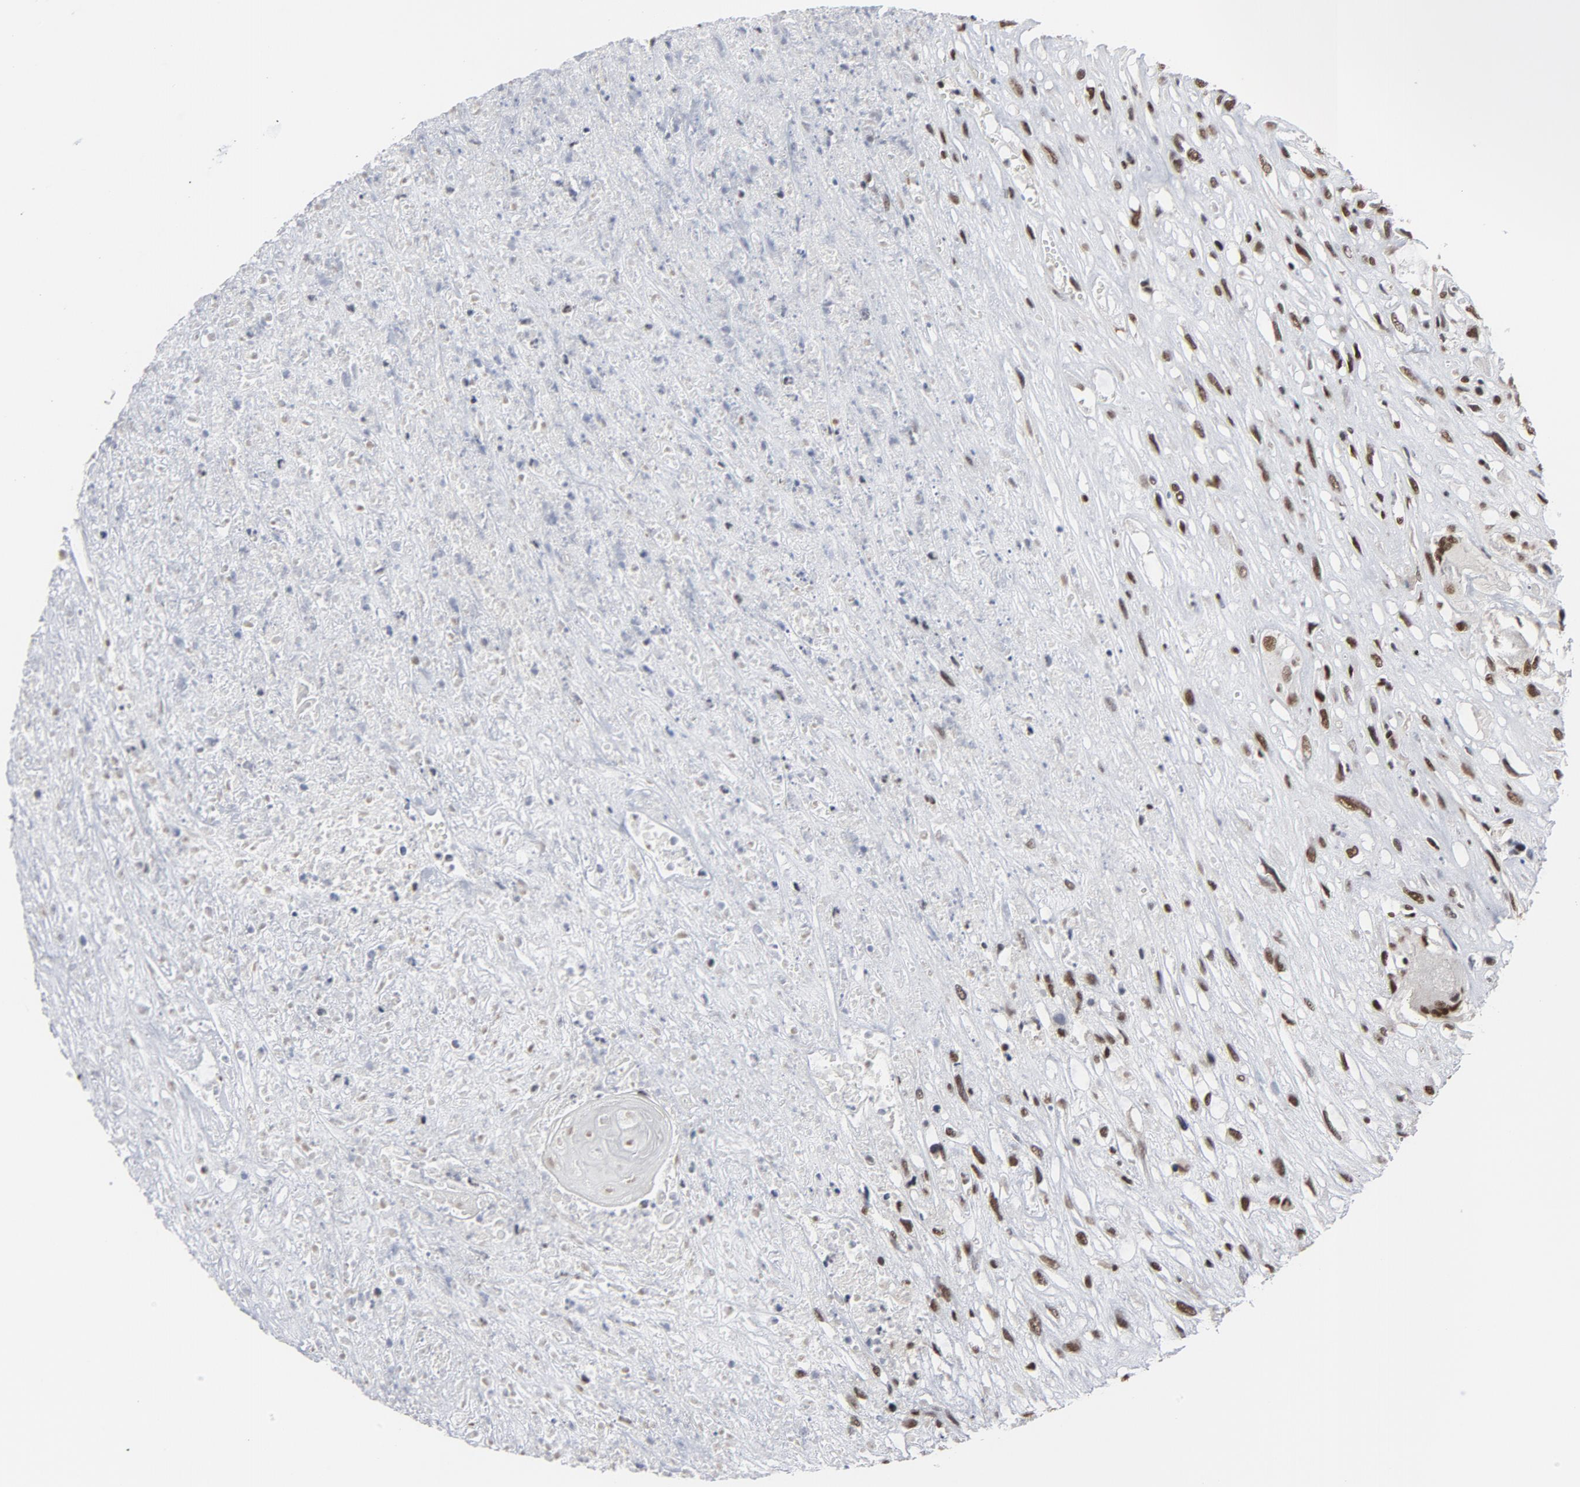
{"staining": {"intensity": "strong", "quantity": ">75%", "location": "nuclear"}, "tissue": "head and neck cancer", "cell_type": "Tumor cells", "image_type": "cancer", "snomed": [{"axis": "morphology", "description": "Necrosis, NOS"}, {"axis": "morphology", "description": "Neoplasm, malignant, NOS"}, {"axis": "topography", "description": "Salivary gland"}, {"axis": "topography", "description": "Head-Neck"}], "caption": "Protein expression analysis of human head and neck malignant neoplasm reveals strong nuclear staining in about >75% of tumor cells.", "gene": "MRE11", "patient": {"sex": "male", "age": 43}}